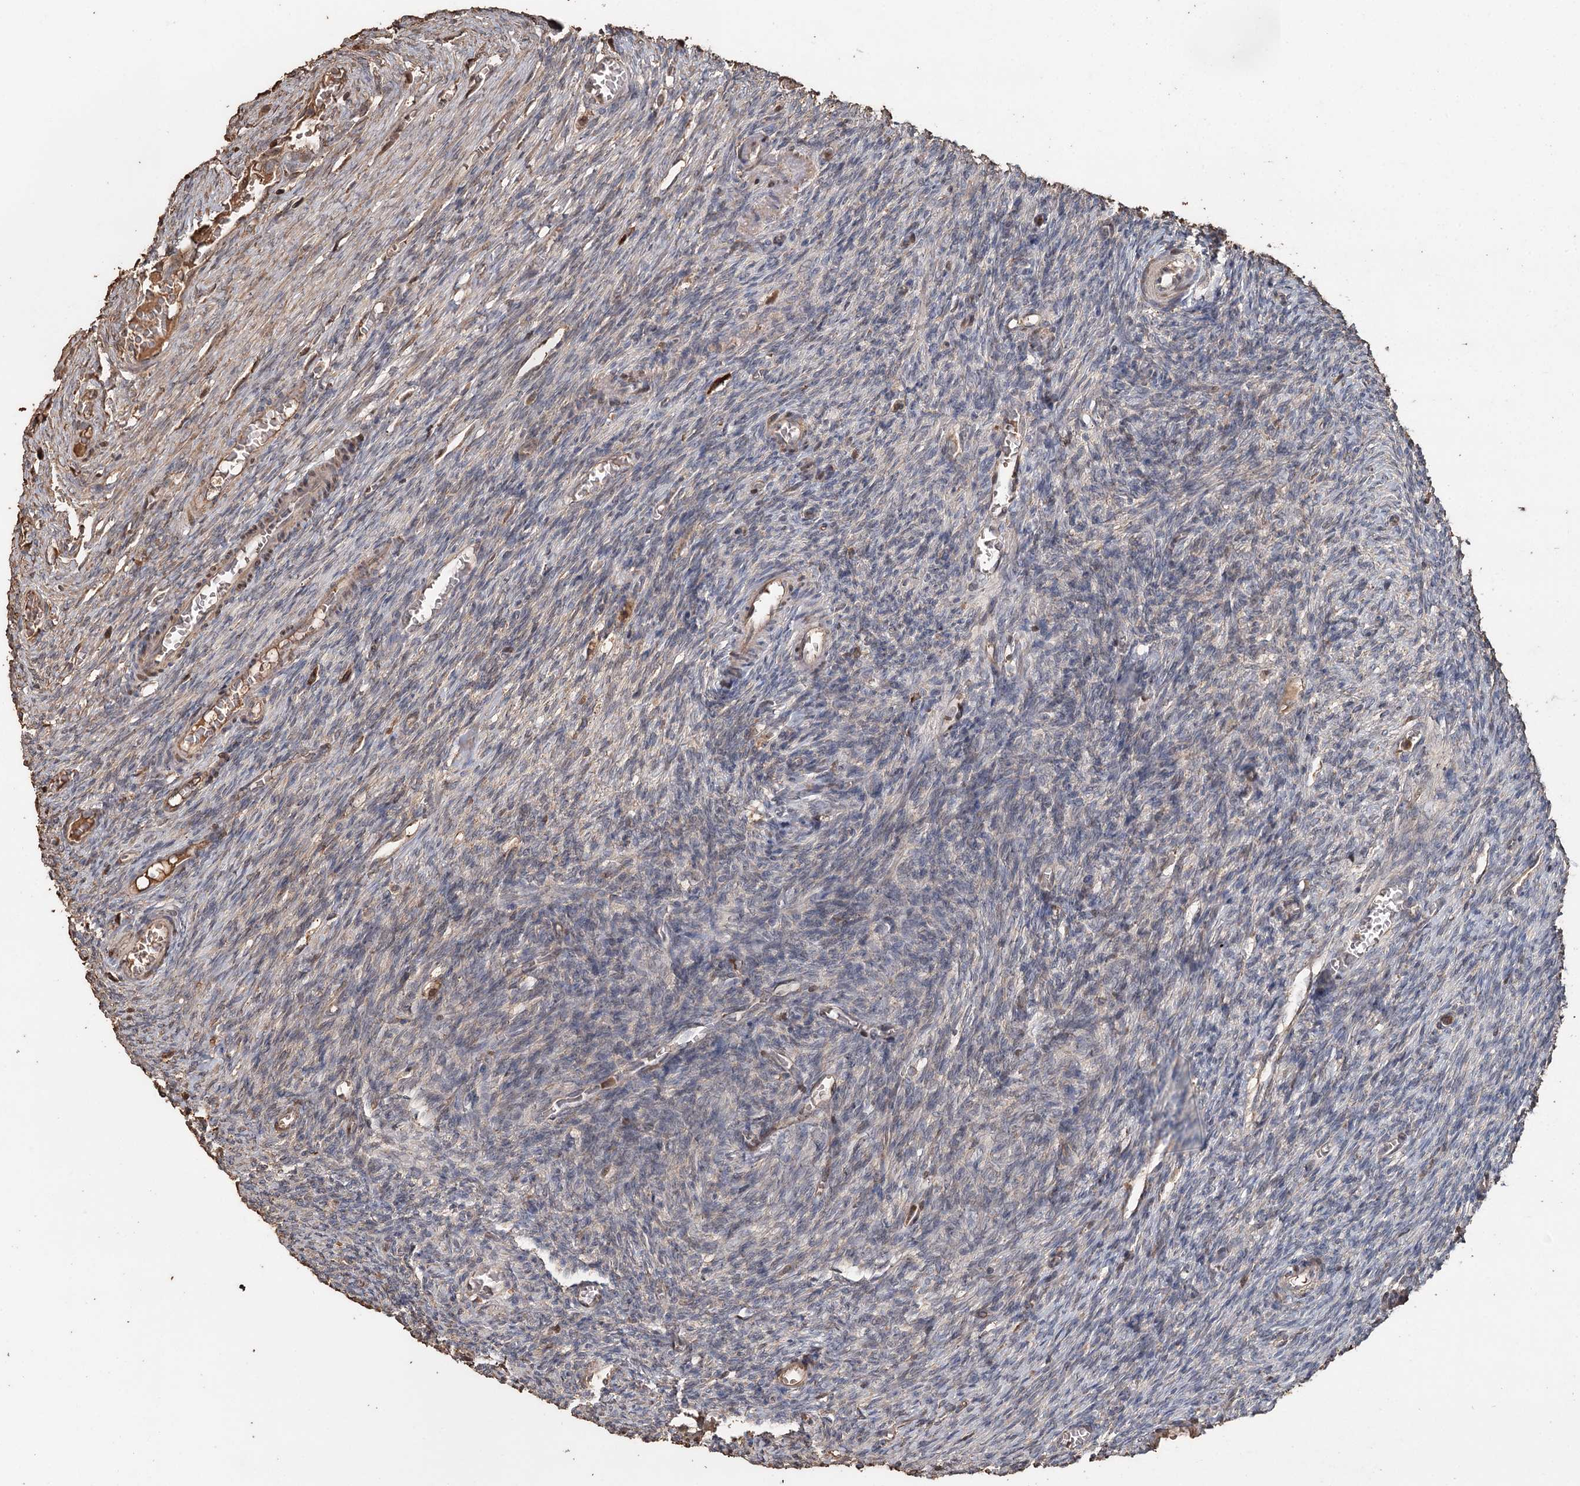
{"staining": {"intensity": "negative", "quantity": "none", "location": "none"}, "tissue": "ovary", "cell_type": "Ovarian stroma cells", "image_type": "normal", "snomed": [{"axis": "morphology", "description": "Normal tissue, NOS"}, {"axis": "topography", "description": "Ovary"}], "caption": "This photomicrograph is of benign ovary stained with IHC to label a protein in brown with the nuclei are counter-stained blue. There is no expression in ovarian stroma cells. Brightfield microscopy of immunohistochemistry (IHC) stained with DAB (3,3'-diaminobenzidine) (brown) and hematoxylin (blue), captured at high magnification.", "gene": "SYVN1", "patient": {"sex": "female", "age": 27}}